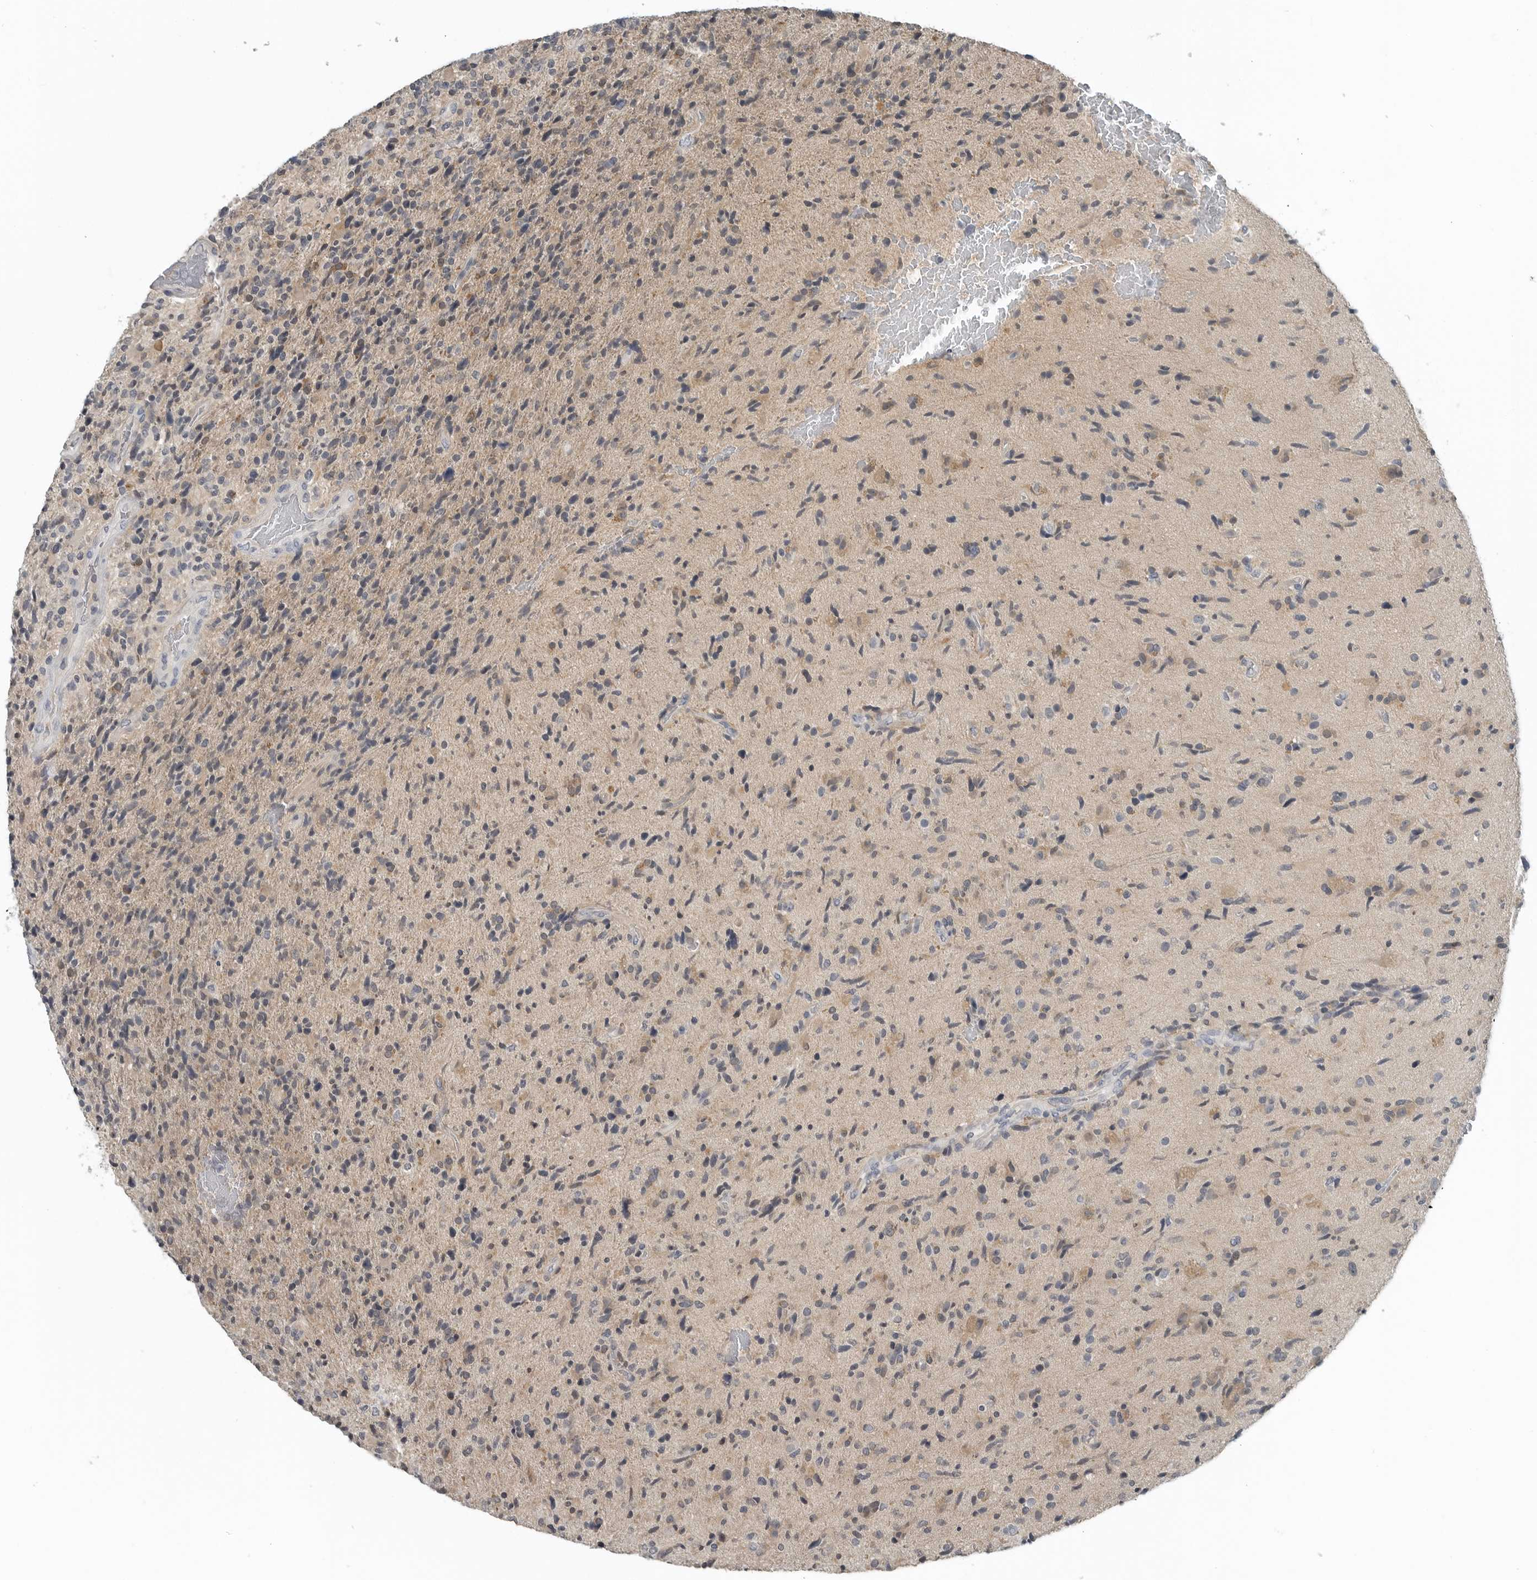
{"staining": {"intensity": "weak", "quantity": "<25%", "location": "nuclear"}, "tissue": "glioma", "cell_type": "Tumor cells", "image_type": "cancer", "snomed": [{"axis": "morphology", "description": "Glioma, malignant, High grade"}, {"axis": "topography", "description": "Brain"}], "caption": "A high-resolution photomicrograph shows IHC staining of malignant high-grade glioma, which shows no significant expression in tumor cells.", "gene": "KYAT1", "patient": {"sex": "male", "age": 72}}